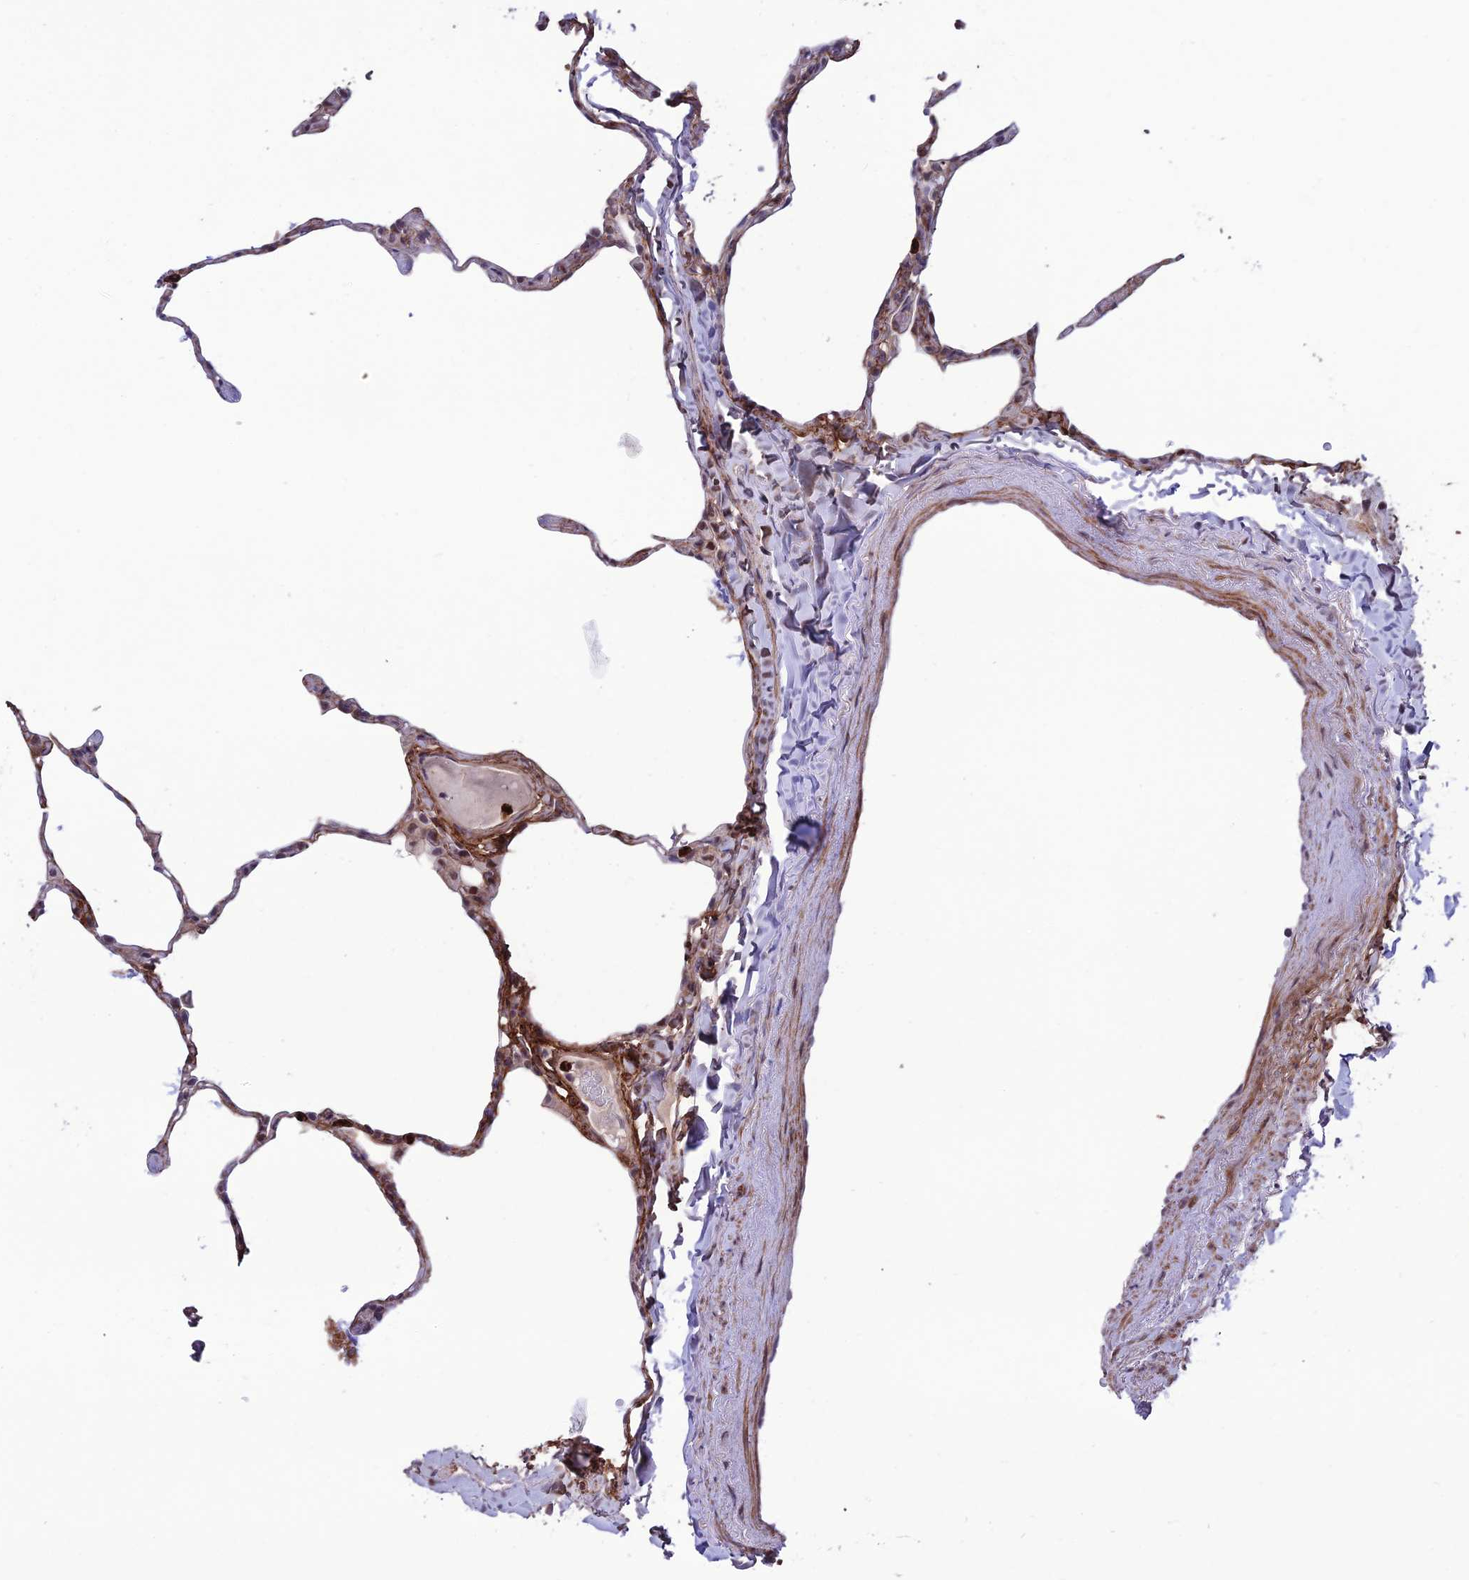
{"staining": {"intensity": "moderate", "quantity": ">75%", "location": "cytoplasmic/membranous"}, "tissue": "lung", "cell_type": "Alveolar cells", "image_type": "normal", "snomed": [{"axis": "morphology", "description": "Normal tissue, NOS"}, {"axis": "topography", "description": "Lung"}], "caption": "A photomicrograph of human lung stained for a protein shows moderate cytoplasmic/membranous brown staining in alveolar cells.", "gene": "COL6A6", "patient": {"sex": "male", "age": 65}}